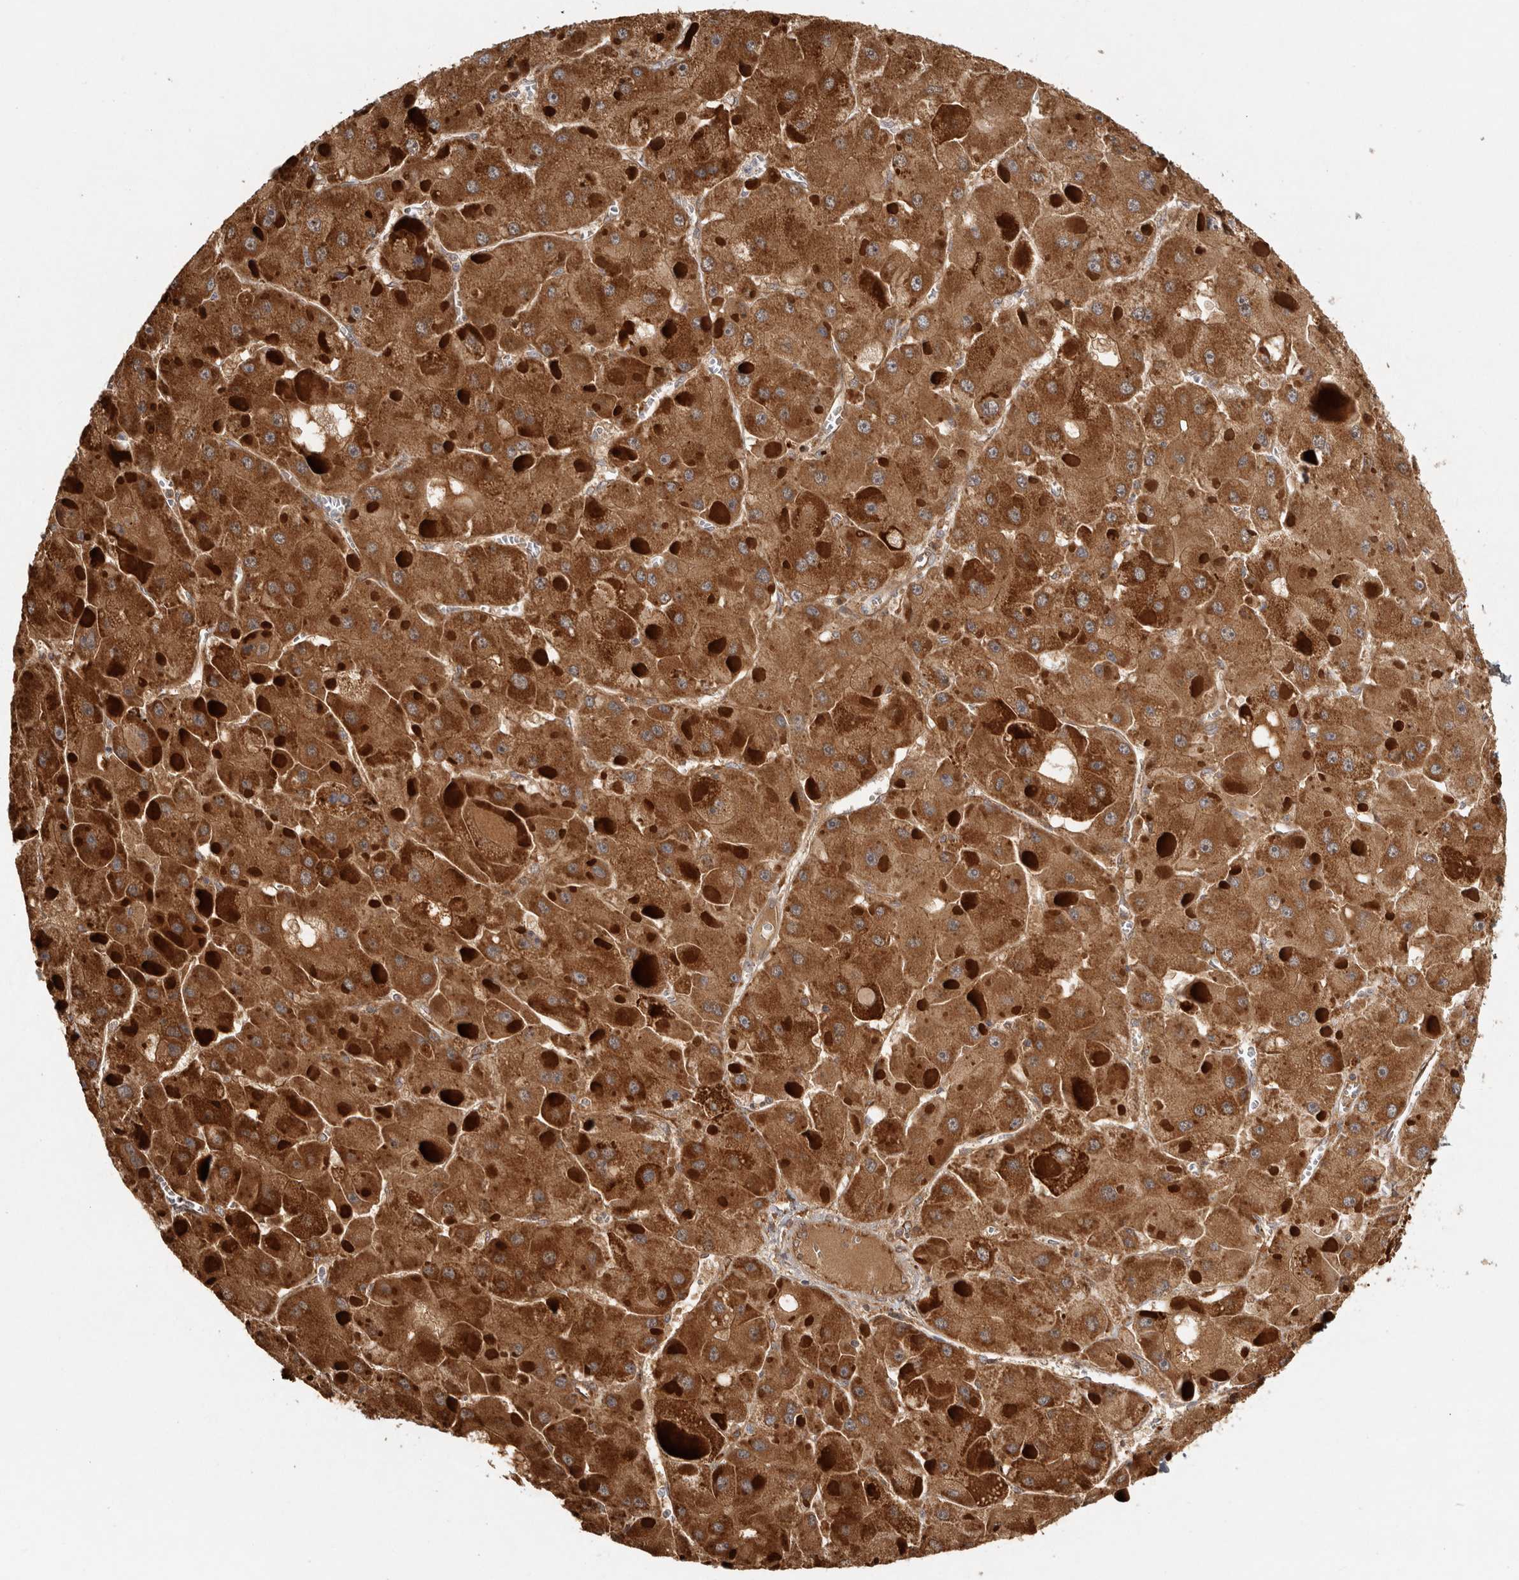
{"staining": {"intensity": "strong", "quantity": ">75%", "location": "cytoplasmic/membranous"}, "tissue": "liver cancer", "cell_type": "Tumor cells", "image_type": "cancer", "snomed": [{"axis": "morphology", "description": "Carcinoma, Hepatocellular, NOS"}, {"axis": "topography", "description": "Liver"}], "caption": "Immunohistochemistry (DAB (3,3'-diaminobenzidine)) staining of human hepatocellular carcinoma (liver) displays strong cytoplasmic/membranous protein expression in approximately >75% of tumor cells.", "gene": "CAMSAP2", "patient": {"sex": "female", "age": 73}}